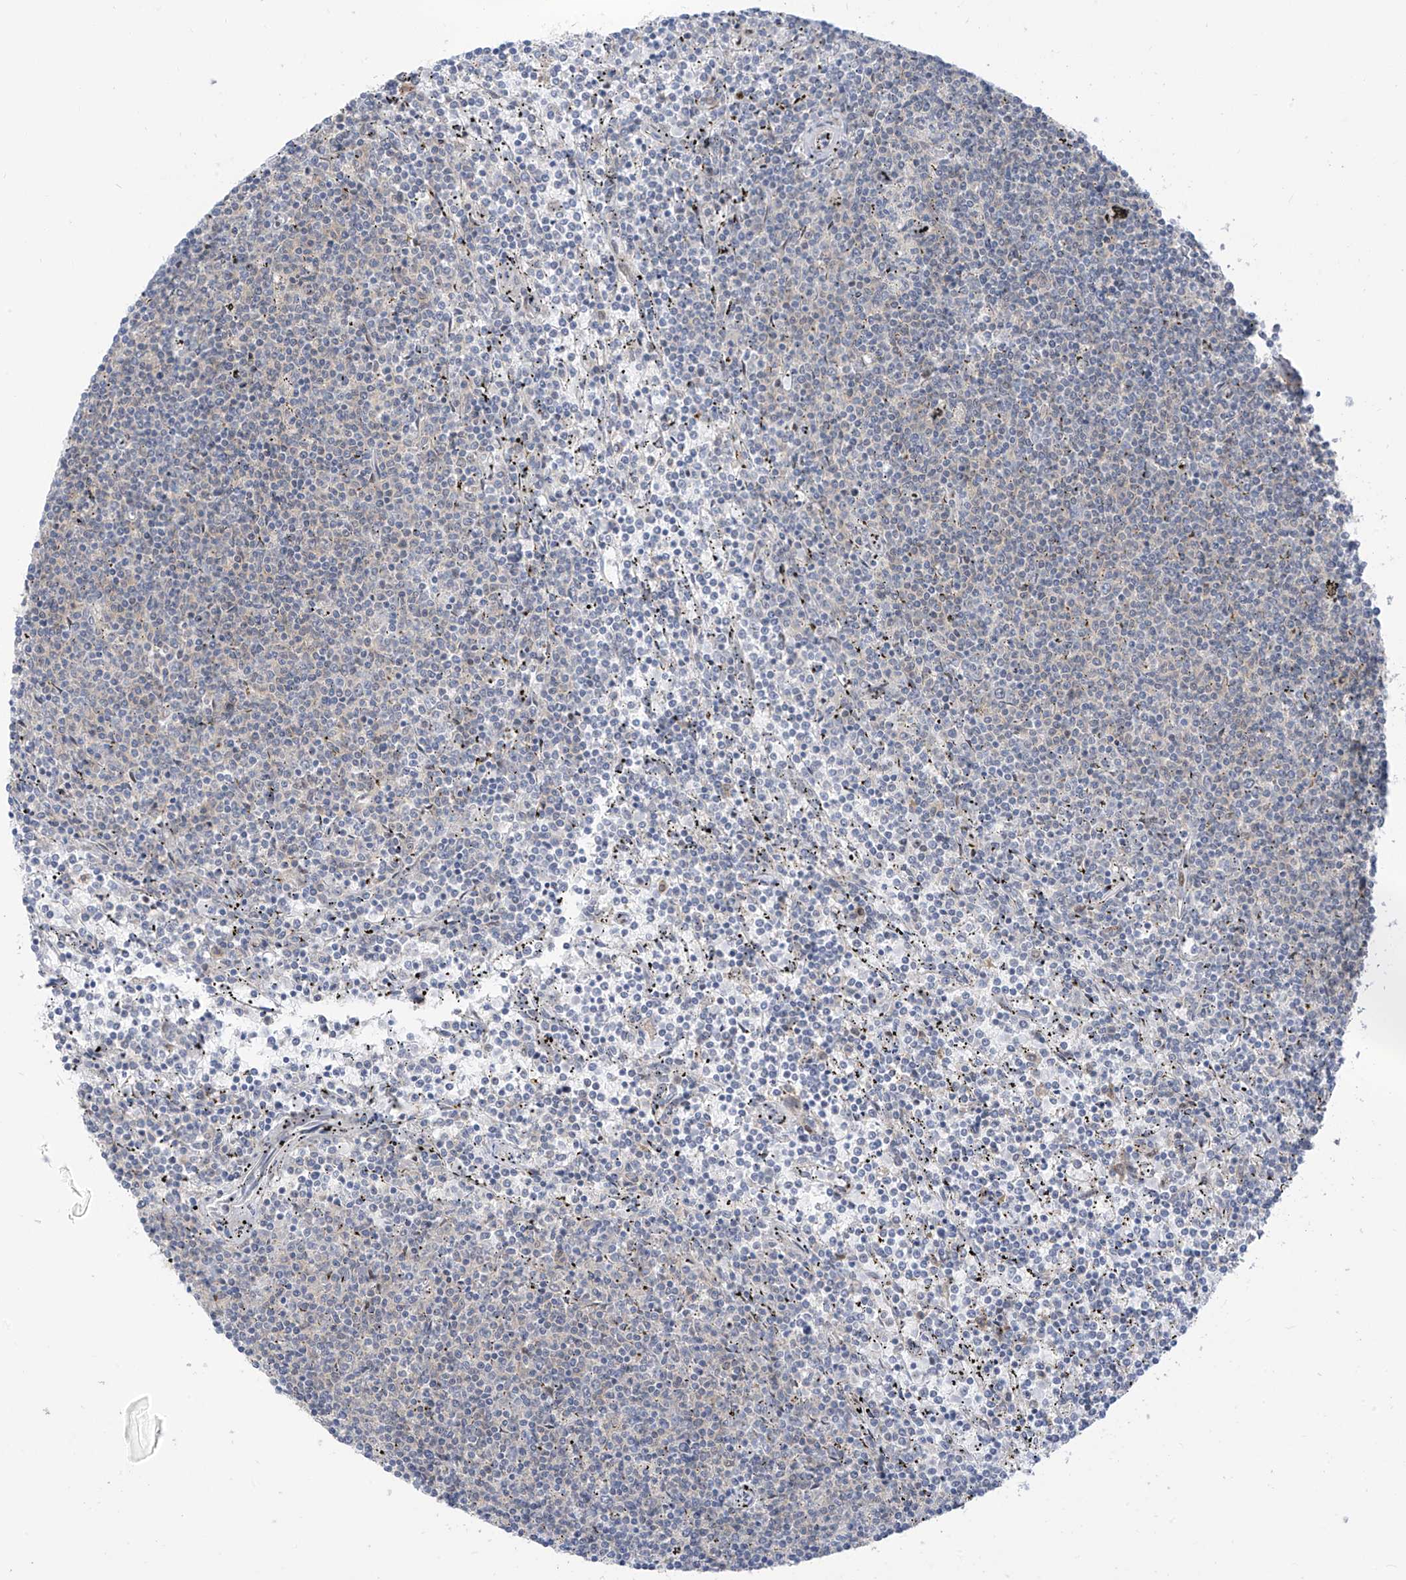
{"staining": {"intensity": "negative", "quantity": "none", "location": "none"}, "tissue": "lymphoma", "cell_type": "Tumor cells", "image_type": "cancer", "snomed": [{"axis": "morphology", "description": "Malignant lymphoma, non-Hodgkin's type, Low grade"}, {"axis": "topography", "description": "Spleen"}], "caption": "High magnification brightfield microscopy of low-grade malignant lymphoma, non-Hodgkin's type stained with DAB (3,3'-diaminobenzidine) (brown) and counterstained with hematoxylin (blue): tumor cells show no significant staining.", "gene": "LIN9", "patient": {"sex": "female", "age": 50}}